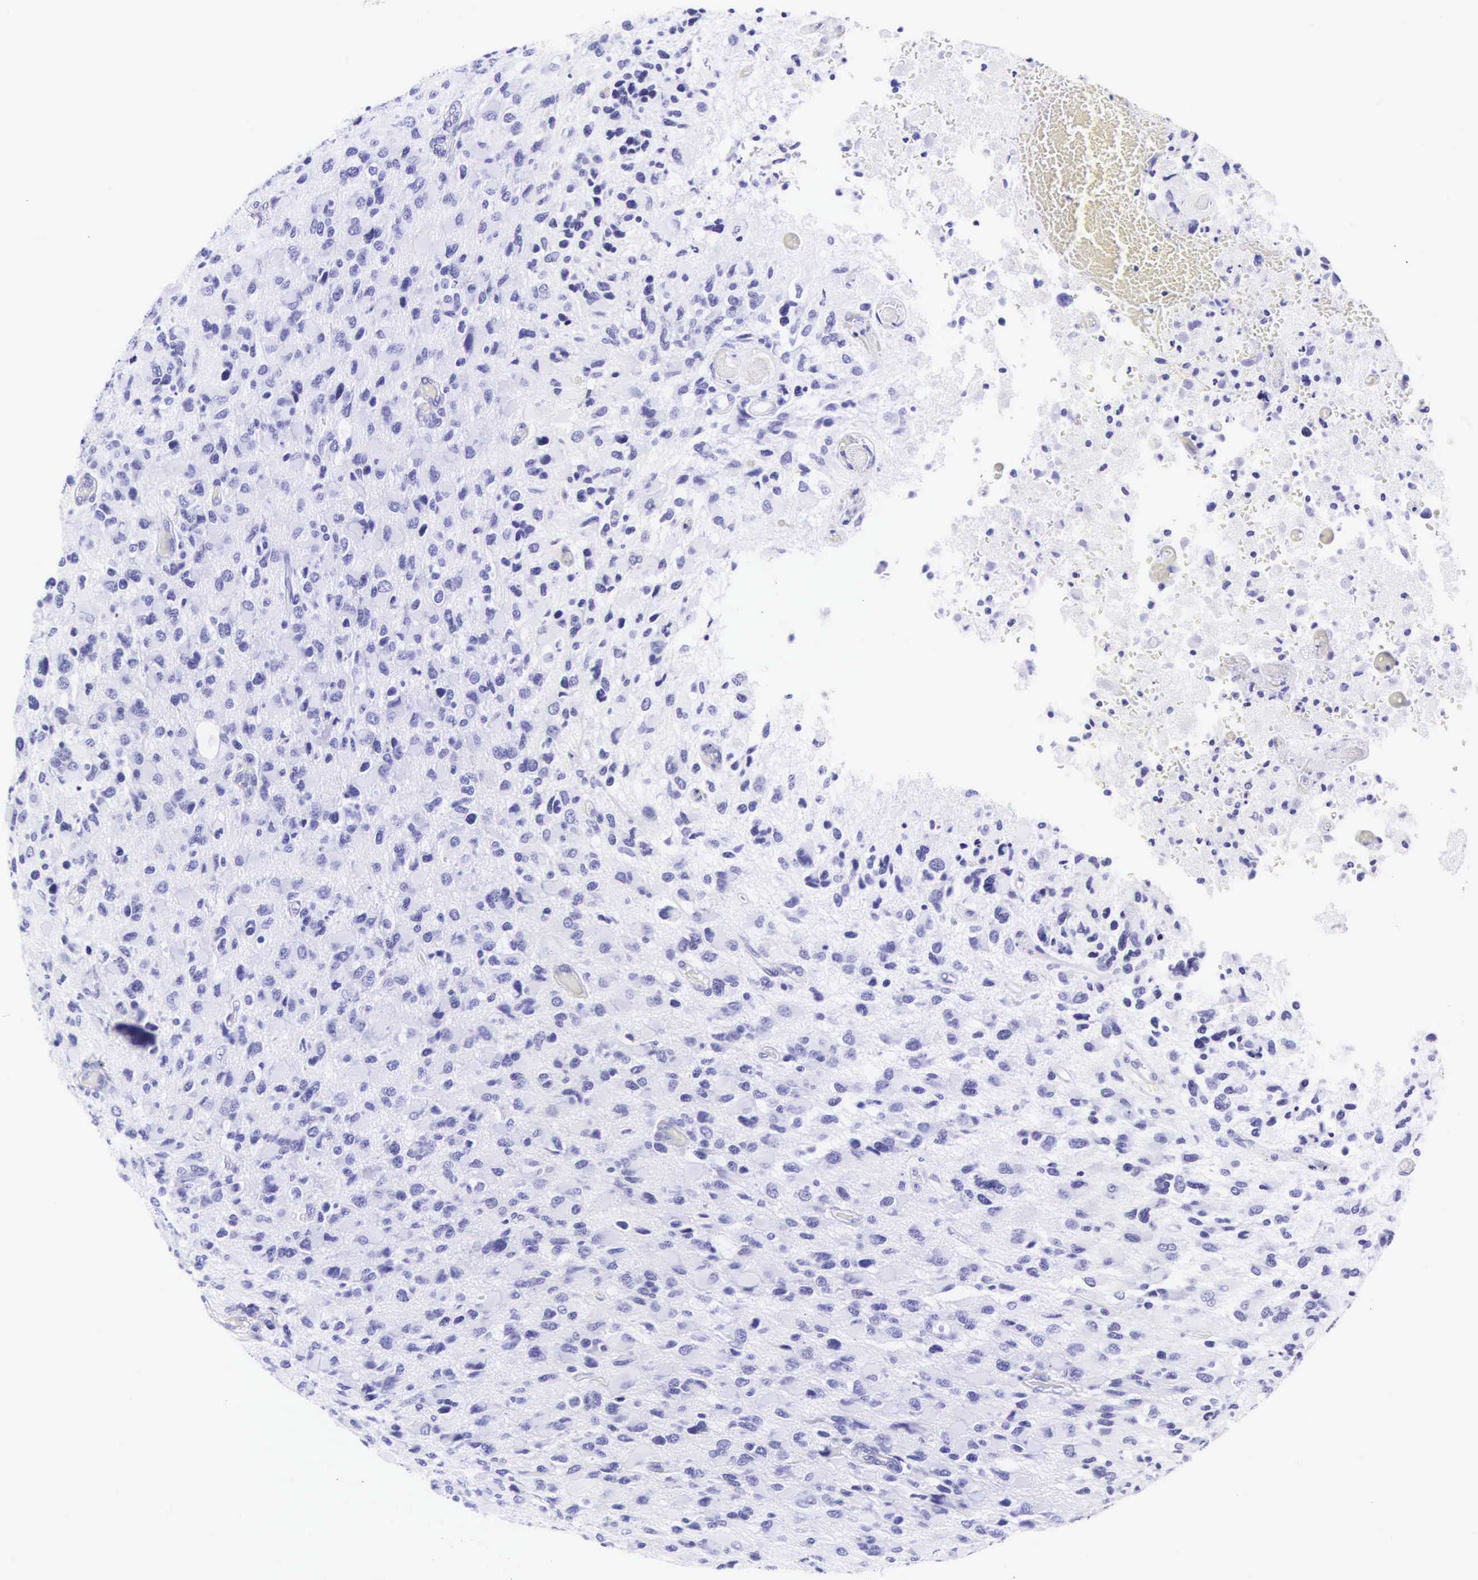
{"staining": {"intensity": "negative", "quantity": "none", "location": "none"}, "tissue": "glioma", "cell_type": "Tumor cells", "image_type": "cancer", "snomed": [{"axis": "morphology", "description": "Glioma, malignant, High grade"}, {"axis": "topography", "description": "Brain"}], "caption": "Tumor cells are negative for brown protein staining in glioma.", "gene": "CD1A", "patient": {"sex": "male", "age": 69}}